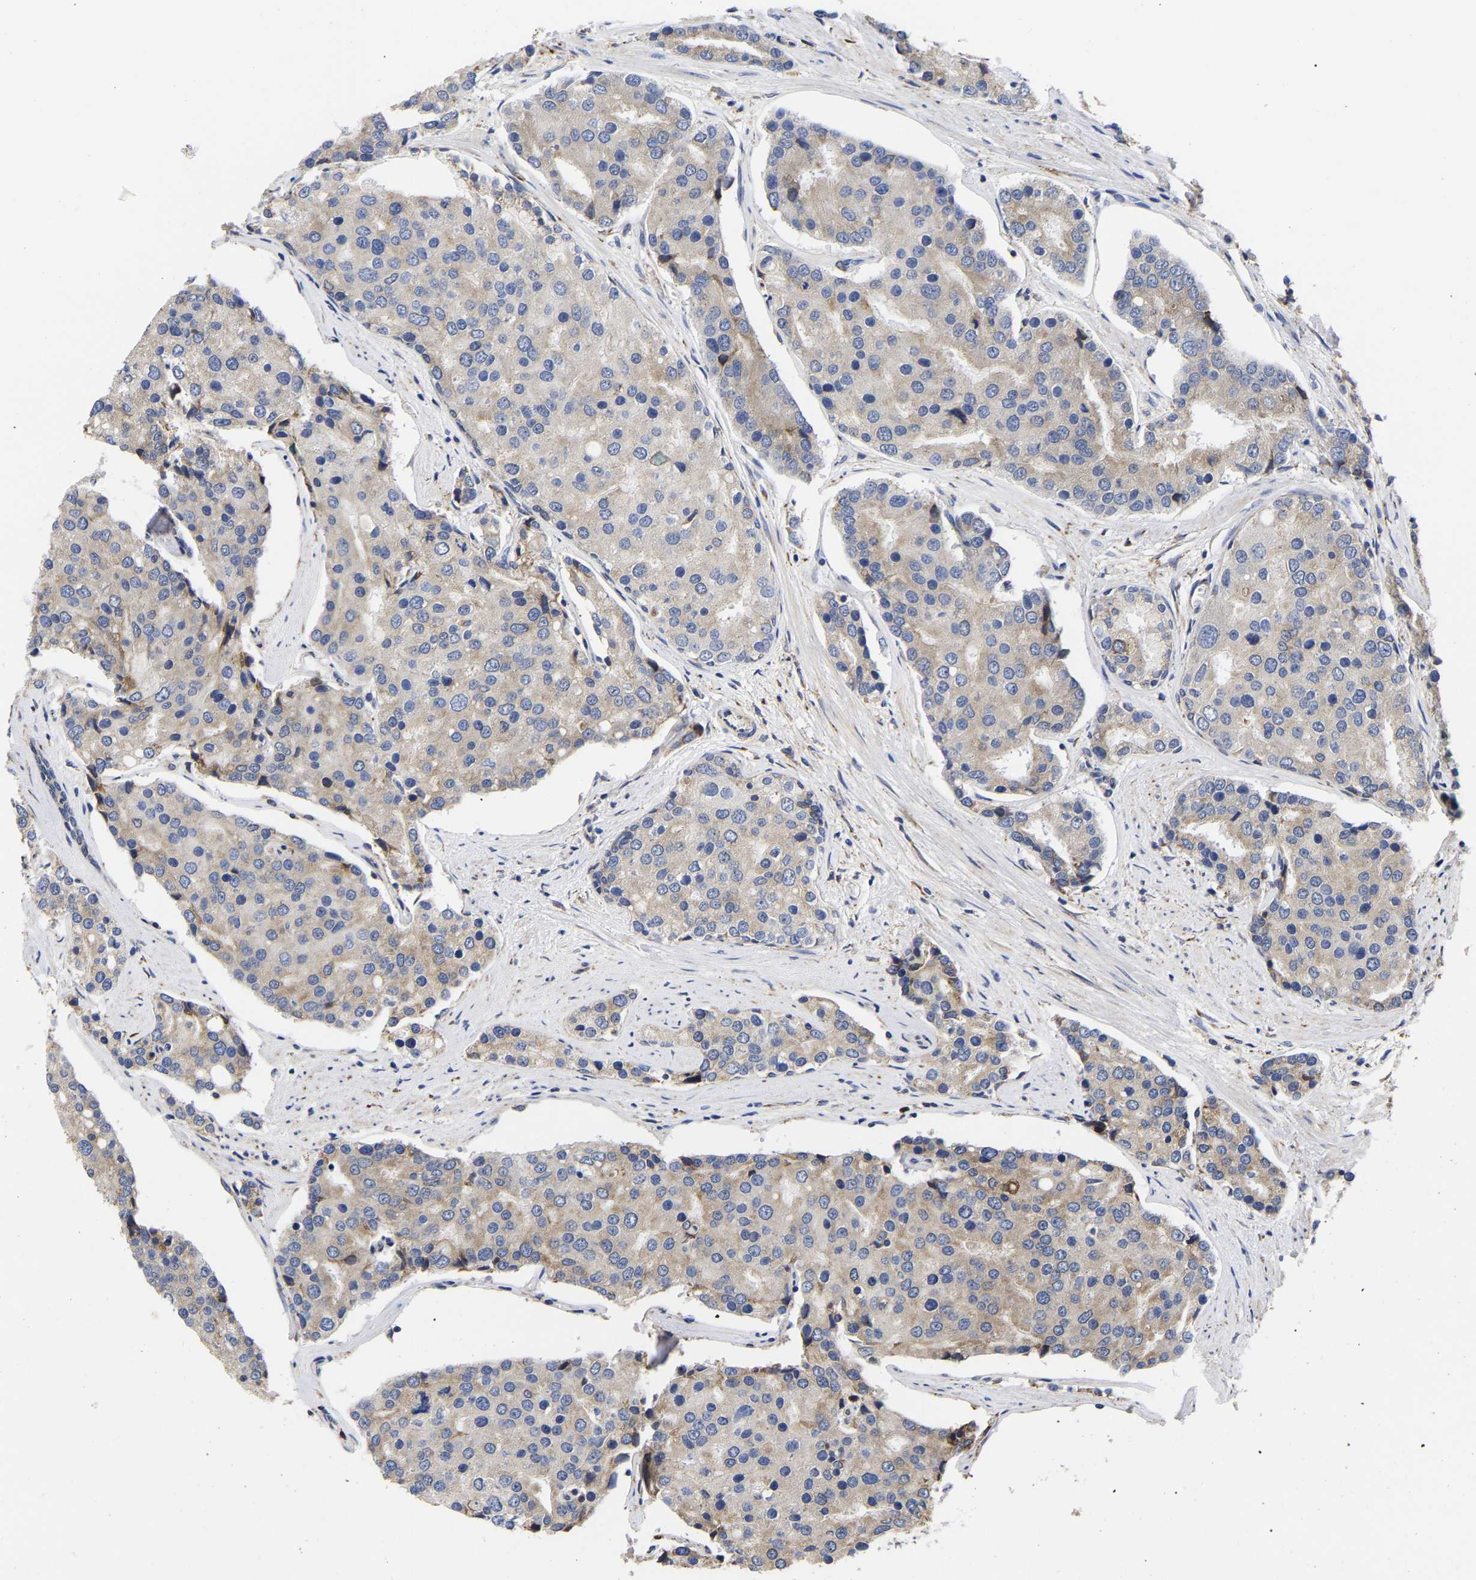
{"staining": {"intensity": "weak", "quantity": "25%-75%", "location": "cytoplasmic/membranous"}, "tissue": "prostate cancer", "cell_type": "Tumor cells", "image_type": "cancer", "snomed": [{"axis": "morphology", "description": "Adenocarcinoma, High grade"}, {"axis": "topography", "description": "Prostate"}], "caption": "Tumor cells show low levels of weak cytoplasmic/membranous positivity in approximately 25%-75% of cells in prostate high-grade adenocarcinoma. Nuclei are stained in blue.", "gene": "CFAP298", "patient": {"sex": "male", "age": 50}}